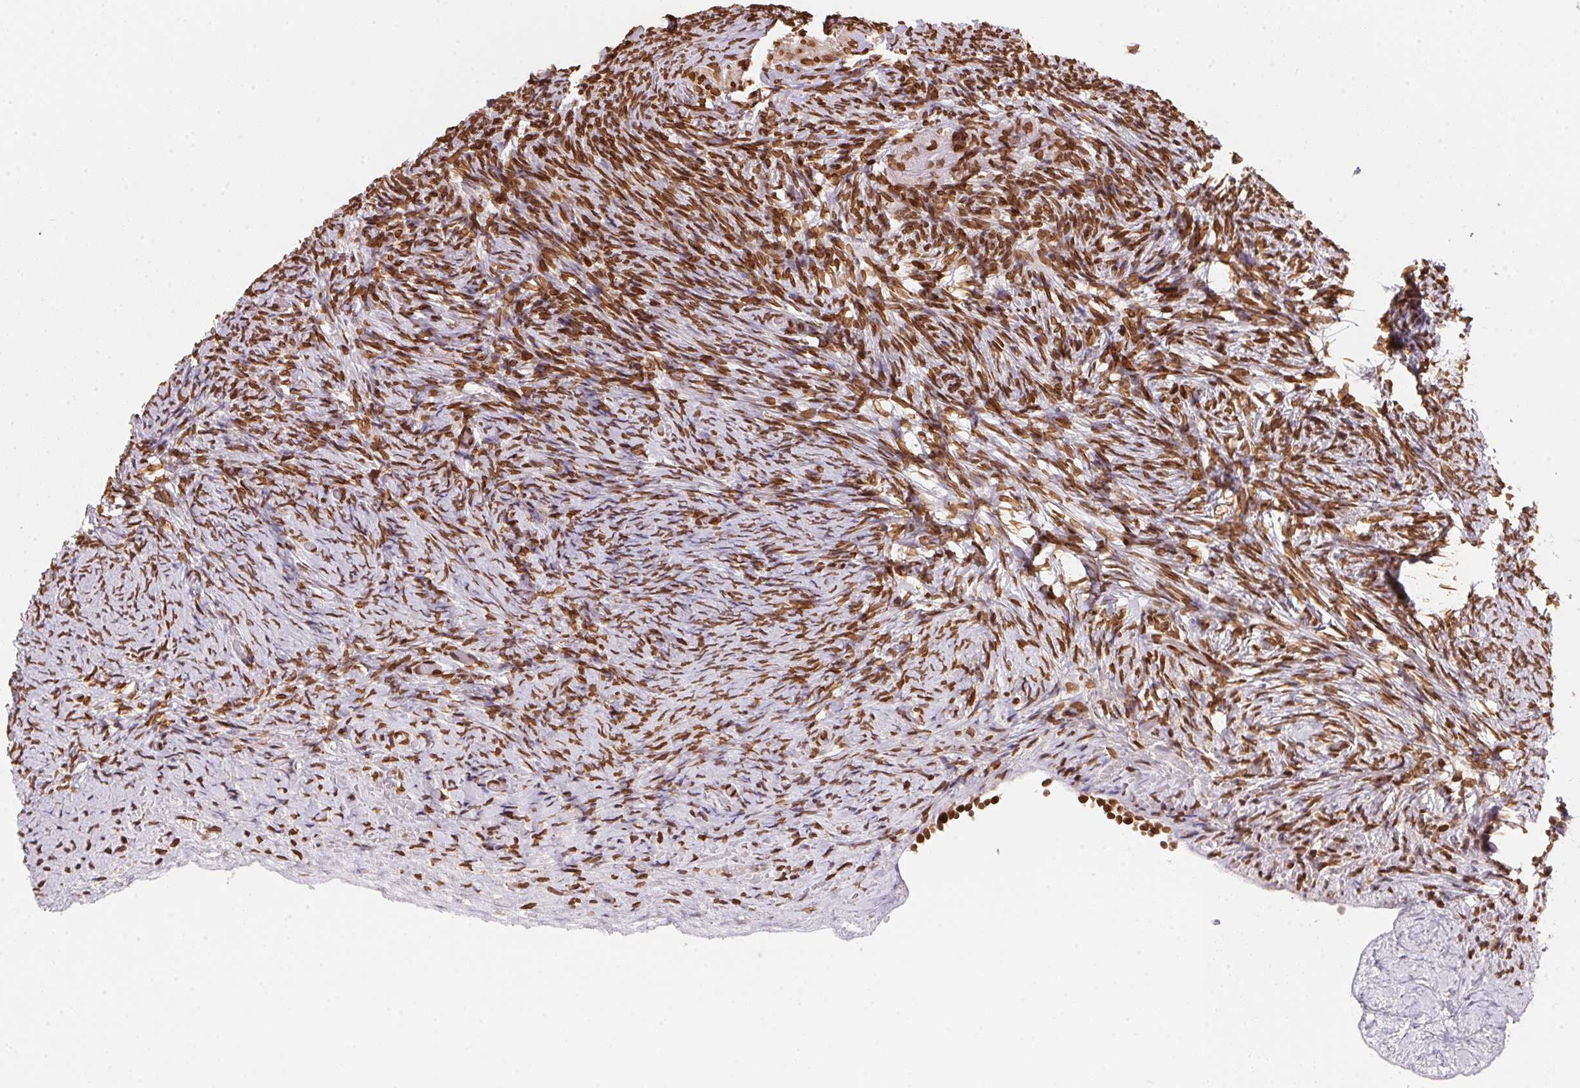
{"staining": {"intensity": "strong", "quantity": ">75%", "location": "nuclear"}, "tissue": "ovary", "cell_type": "Ovarian stroma cells", "image_type": "normal", "snomed": [{"axis": "morphology", "description": "Normal tissue, NOS"}, {"axis": "topography", "description": "Ovary"}], "caption": "Unremarkable ovary demonstrates strong nuclear expression in about >75% of ovarian stroma cells.", "gene": "SAP30BP", "patient": {"sex": "female", "age": 34}}